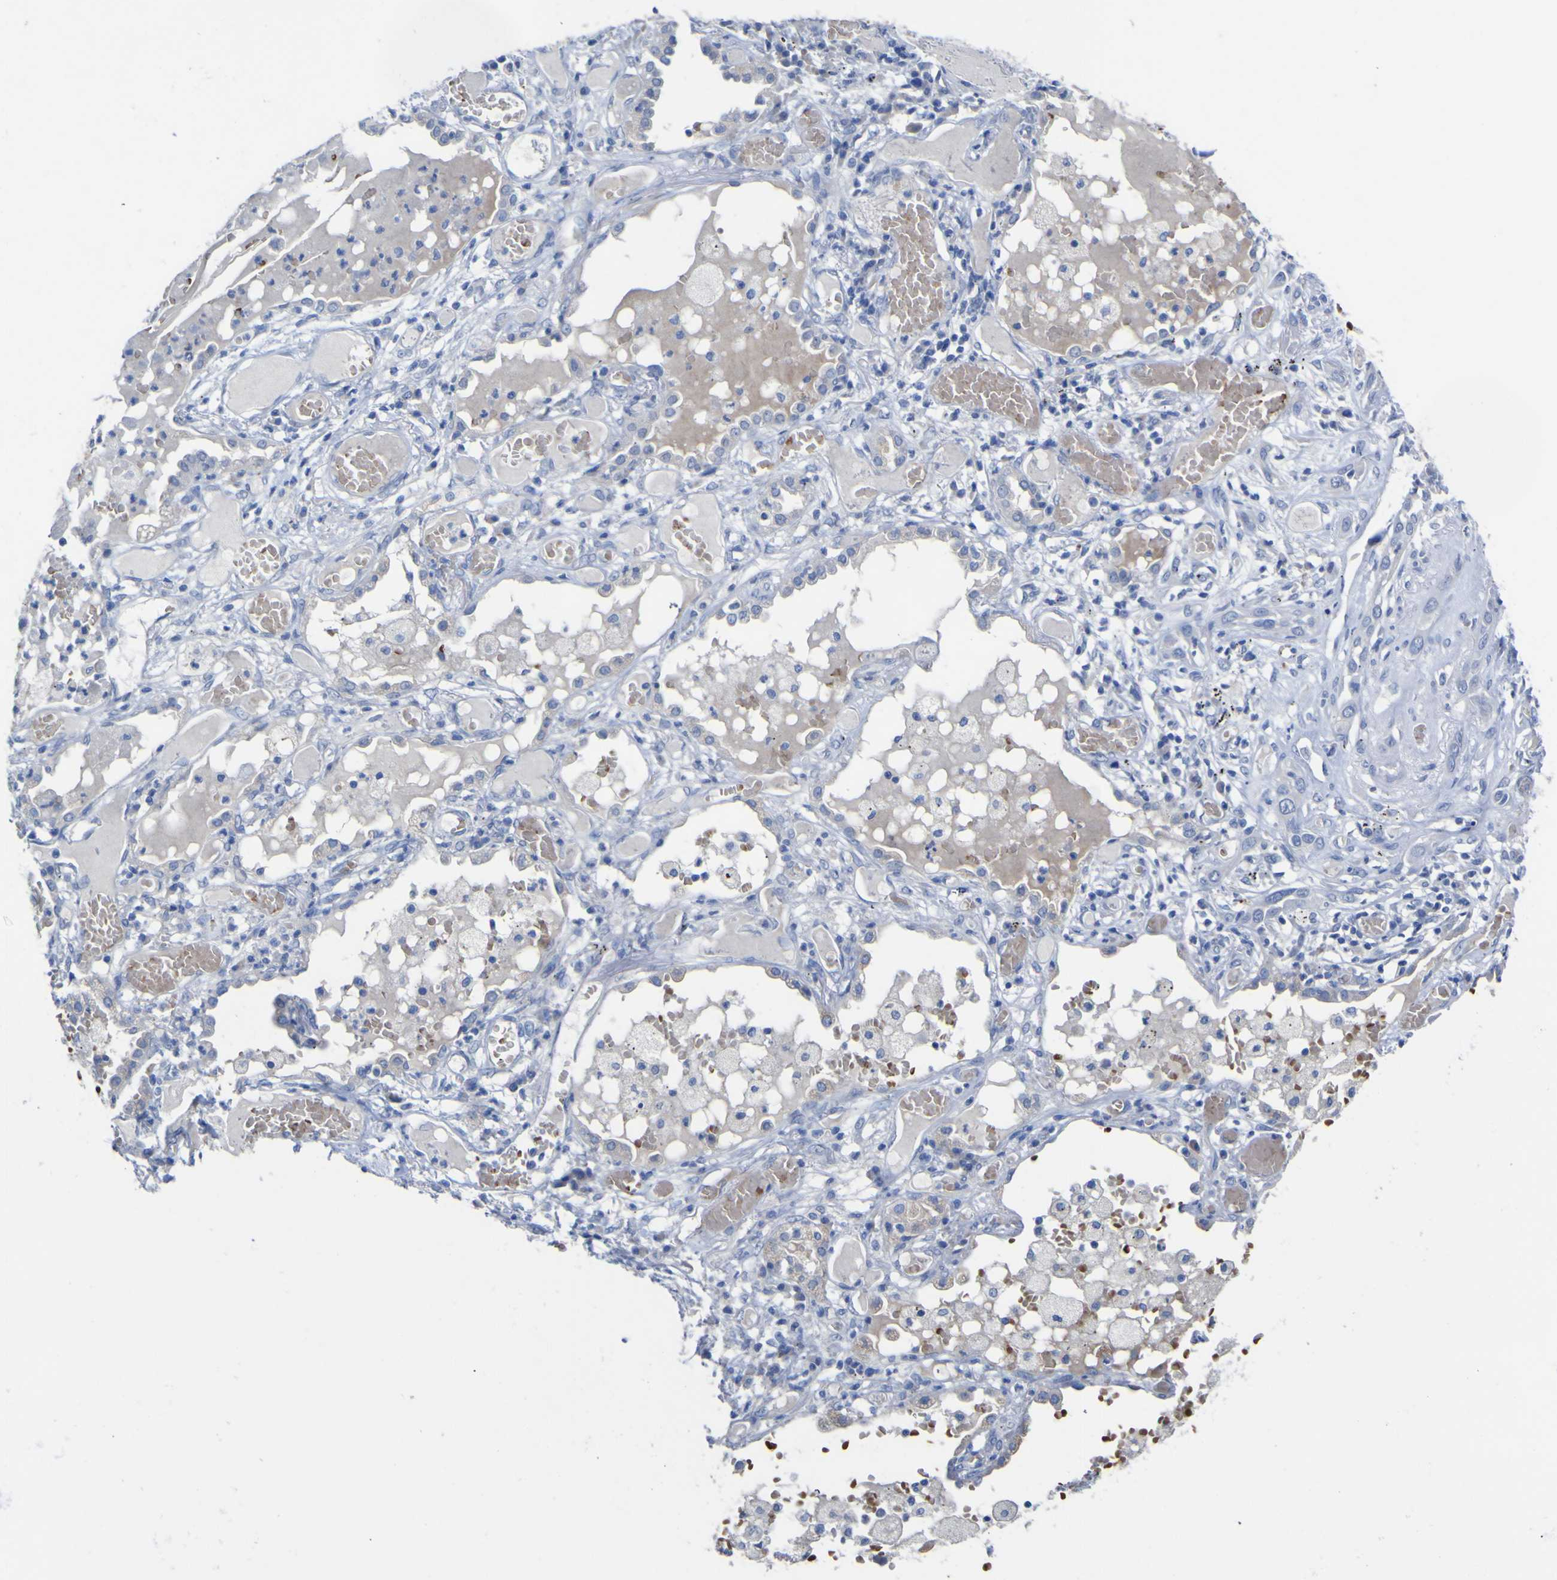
{"staining": {"intensity": "negative", "quantity": "none", "location": "none"}, "tissue": "lung cancer", "cell_type": "Tumor cells", "image_type": "cancer", "snomed": [{"axis": "morphology", "description": "Squamous cell carcinoma, NOS"}, {"axis": "topography", "description": "Lung"}], "caption": "DAB (3,3'-diaminobenzidine) immunohistochemical staining of human lung cancer (squamous cell carcinoma) shows no significant expression in tumor cells.", "gene": "GCM1", "patient": {"sex": "male", "age": 71}}